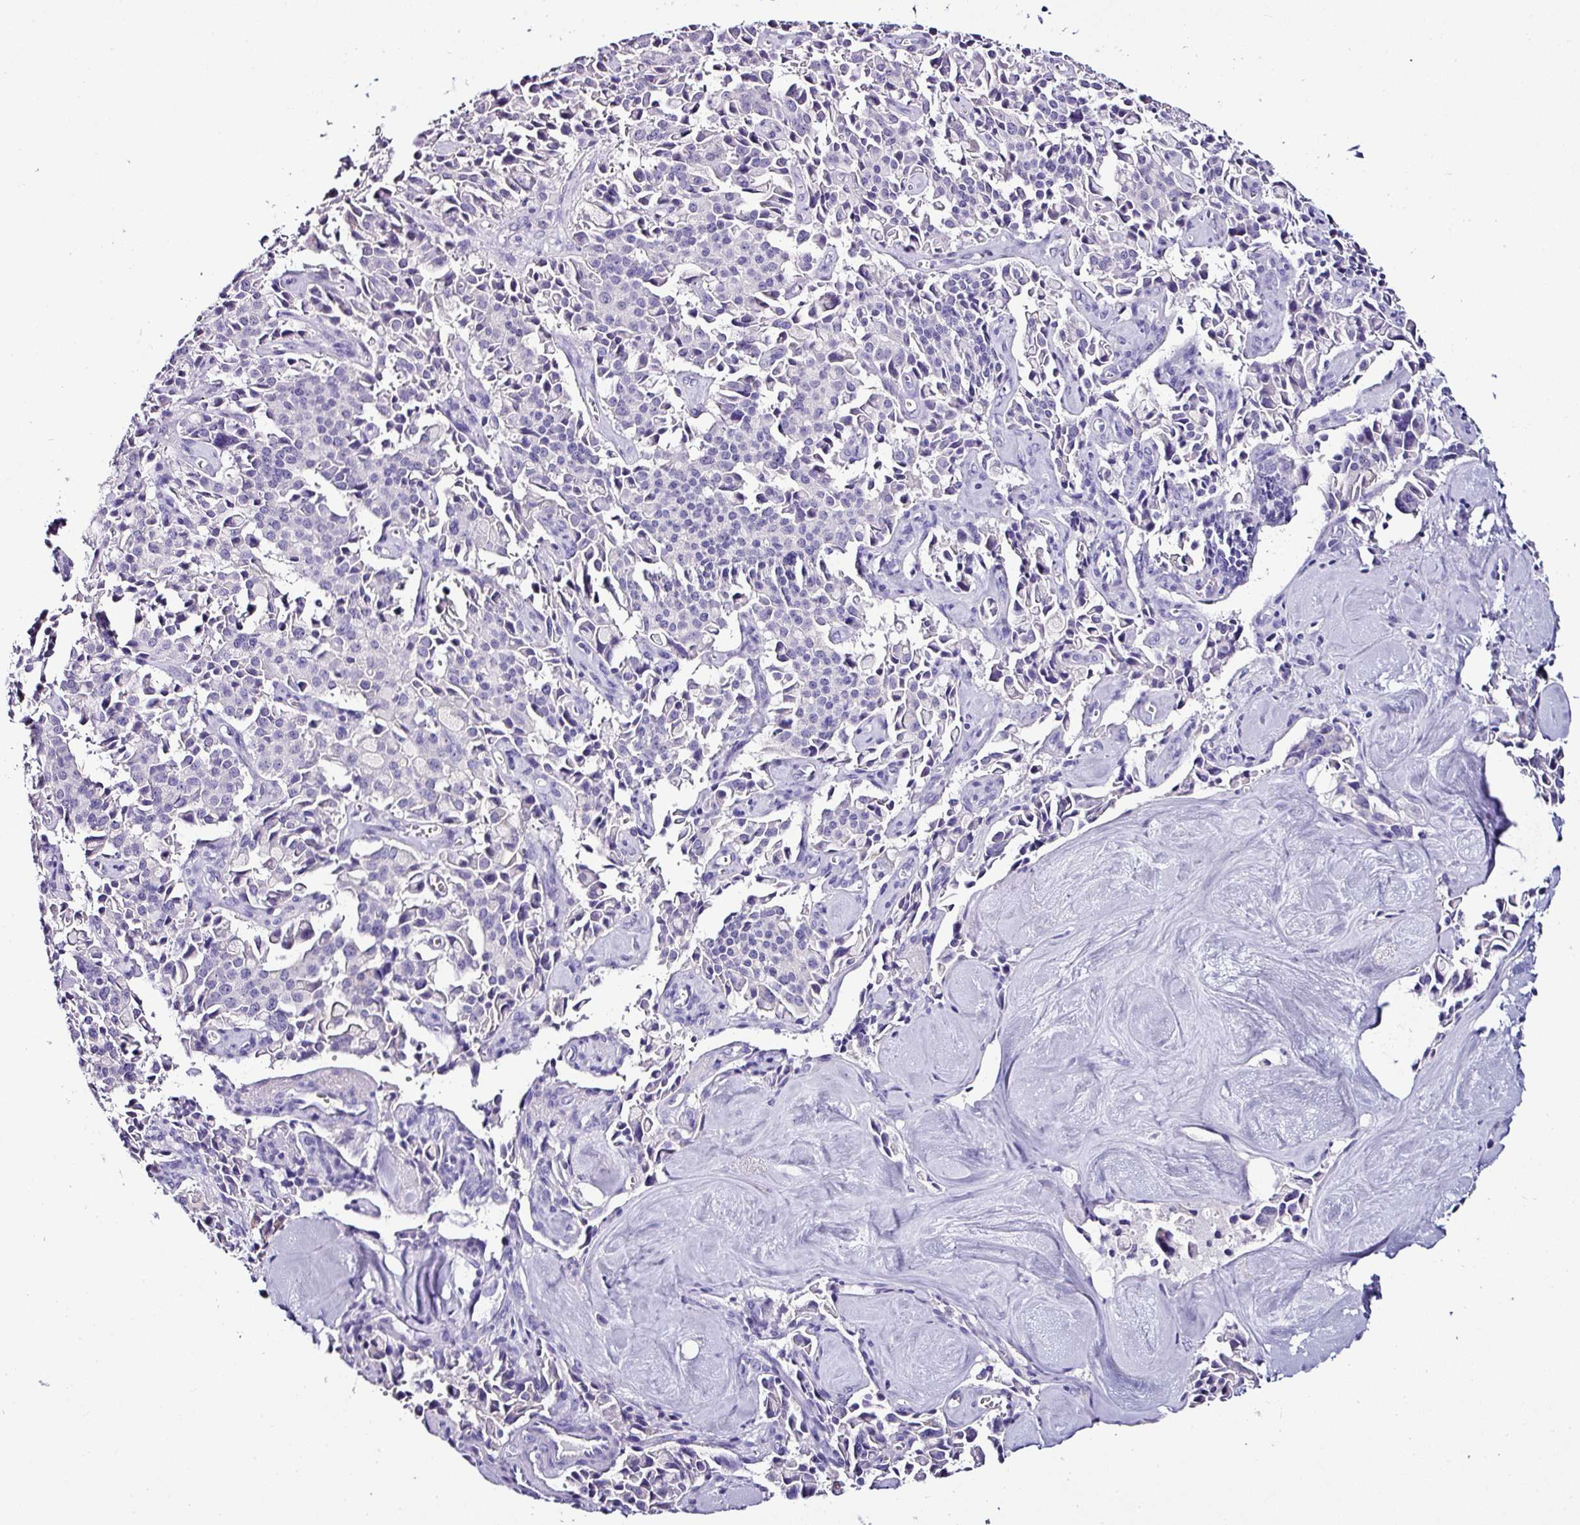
{"staining": {"intensity": "negative", "quantity": "none", "location": "none"}, "tissue": "pancreatic cancer", "cell_type": "Tumor cells", "image_type": "cancer", "snomed": [{"axis": "morphology", "description": "Adenocarcinoma, NOS"}, {"axis": "topography", "description": "Pancreas"}], "caption": "A high-resolution micrograph shows IHC staining of adenocarcinoma (pancreatic), which reveals no significant staining in tumor cells.", "gene": "NAPSA", "patient": {"sex": "male", "age": 65}}